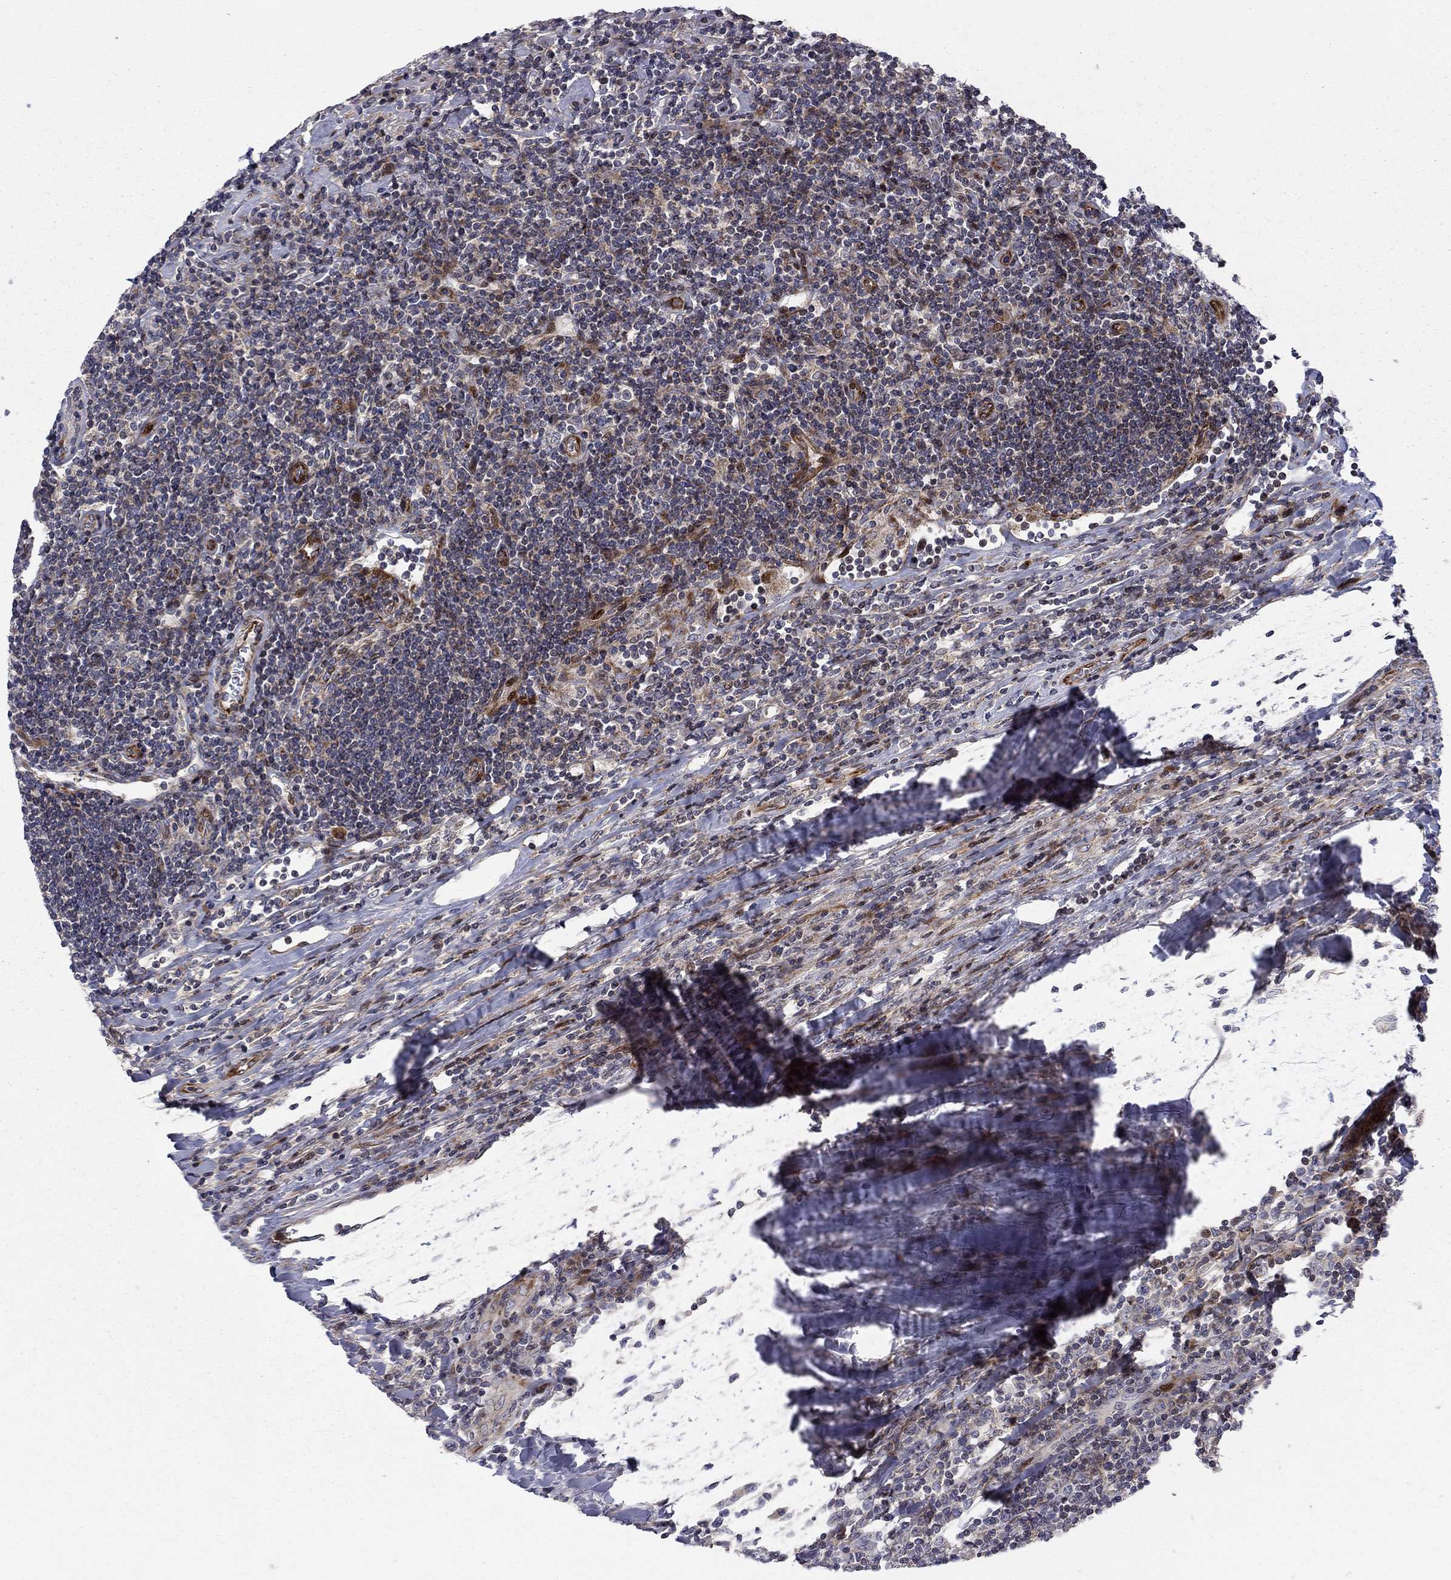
{"staining": {"intensity": "weak", "quantity": ">75%", "location": "cytoplasmic/membranous"}, "tissue": "lymphoma", "cell_type": "Tumor cells", "image_type": "cancer", "snomed": [{"axis": "morphology", "description": "Hodgkin's disease, NOS"}, {"axis": "topography", "description": "Lymph node"}], "caption": "Human lymphoma stained with a brown dye demonstrates weak cytoplasmic/membranous positive staining in about >75% of tumor cells.", "gene": "MIOS", "patient": {"sex": "male", "age": 40}}